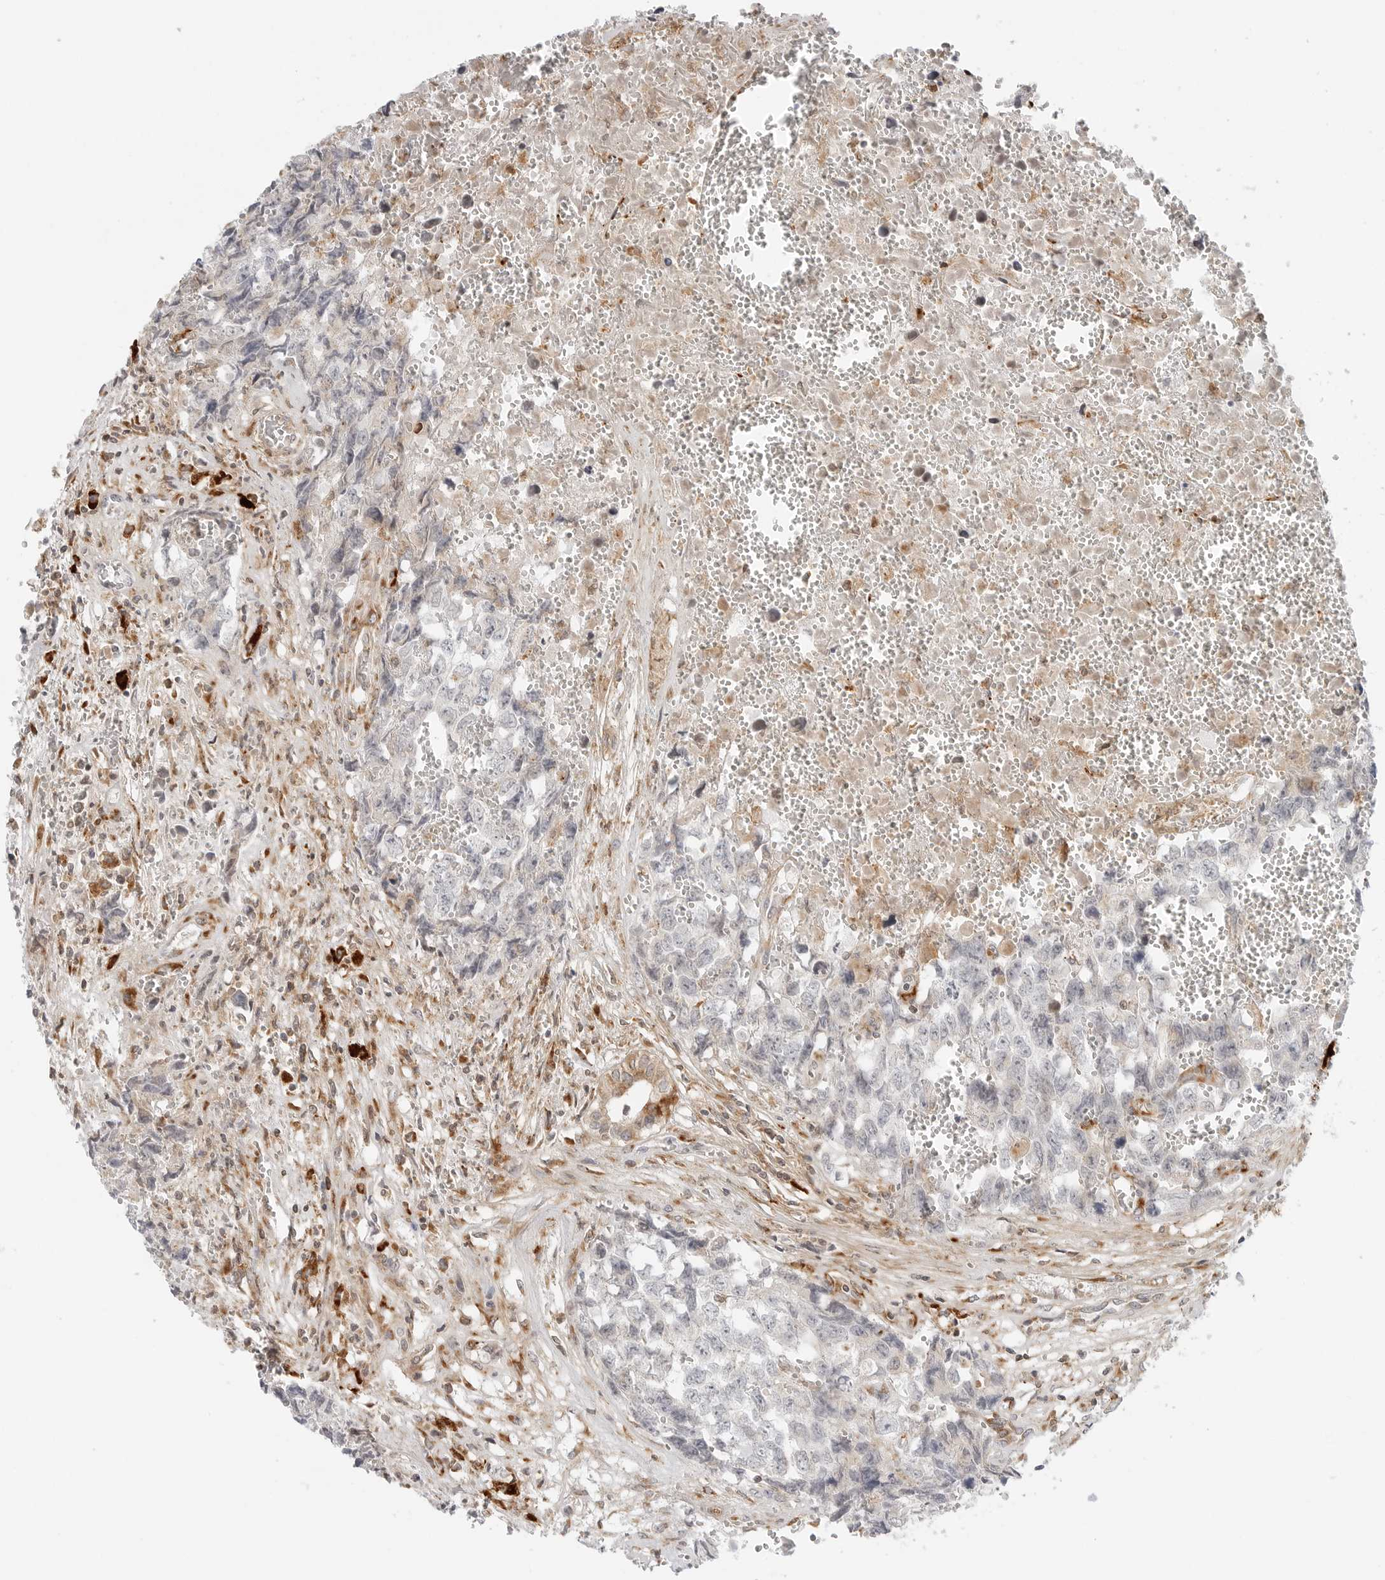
{"staining": {"intensity": "negative", "quantity": "none", "location": "none"}, "tissue": "testis cancer", "cell_type": "Tumor cells", "image_type": "cancer", "snomed": [{"axis": "morphology", "description": "Carcinoma, Embryonal, NOS"}, {"axis": "topography", "description": "Testis"}], "caption": "Protein analysis of embryonal carcinoma (testis) reveals no significant expression in tumor cells.", "gene": "C1QTNF1", "patient": {"sex": "male", "age": 31}}